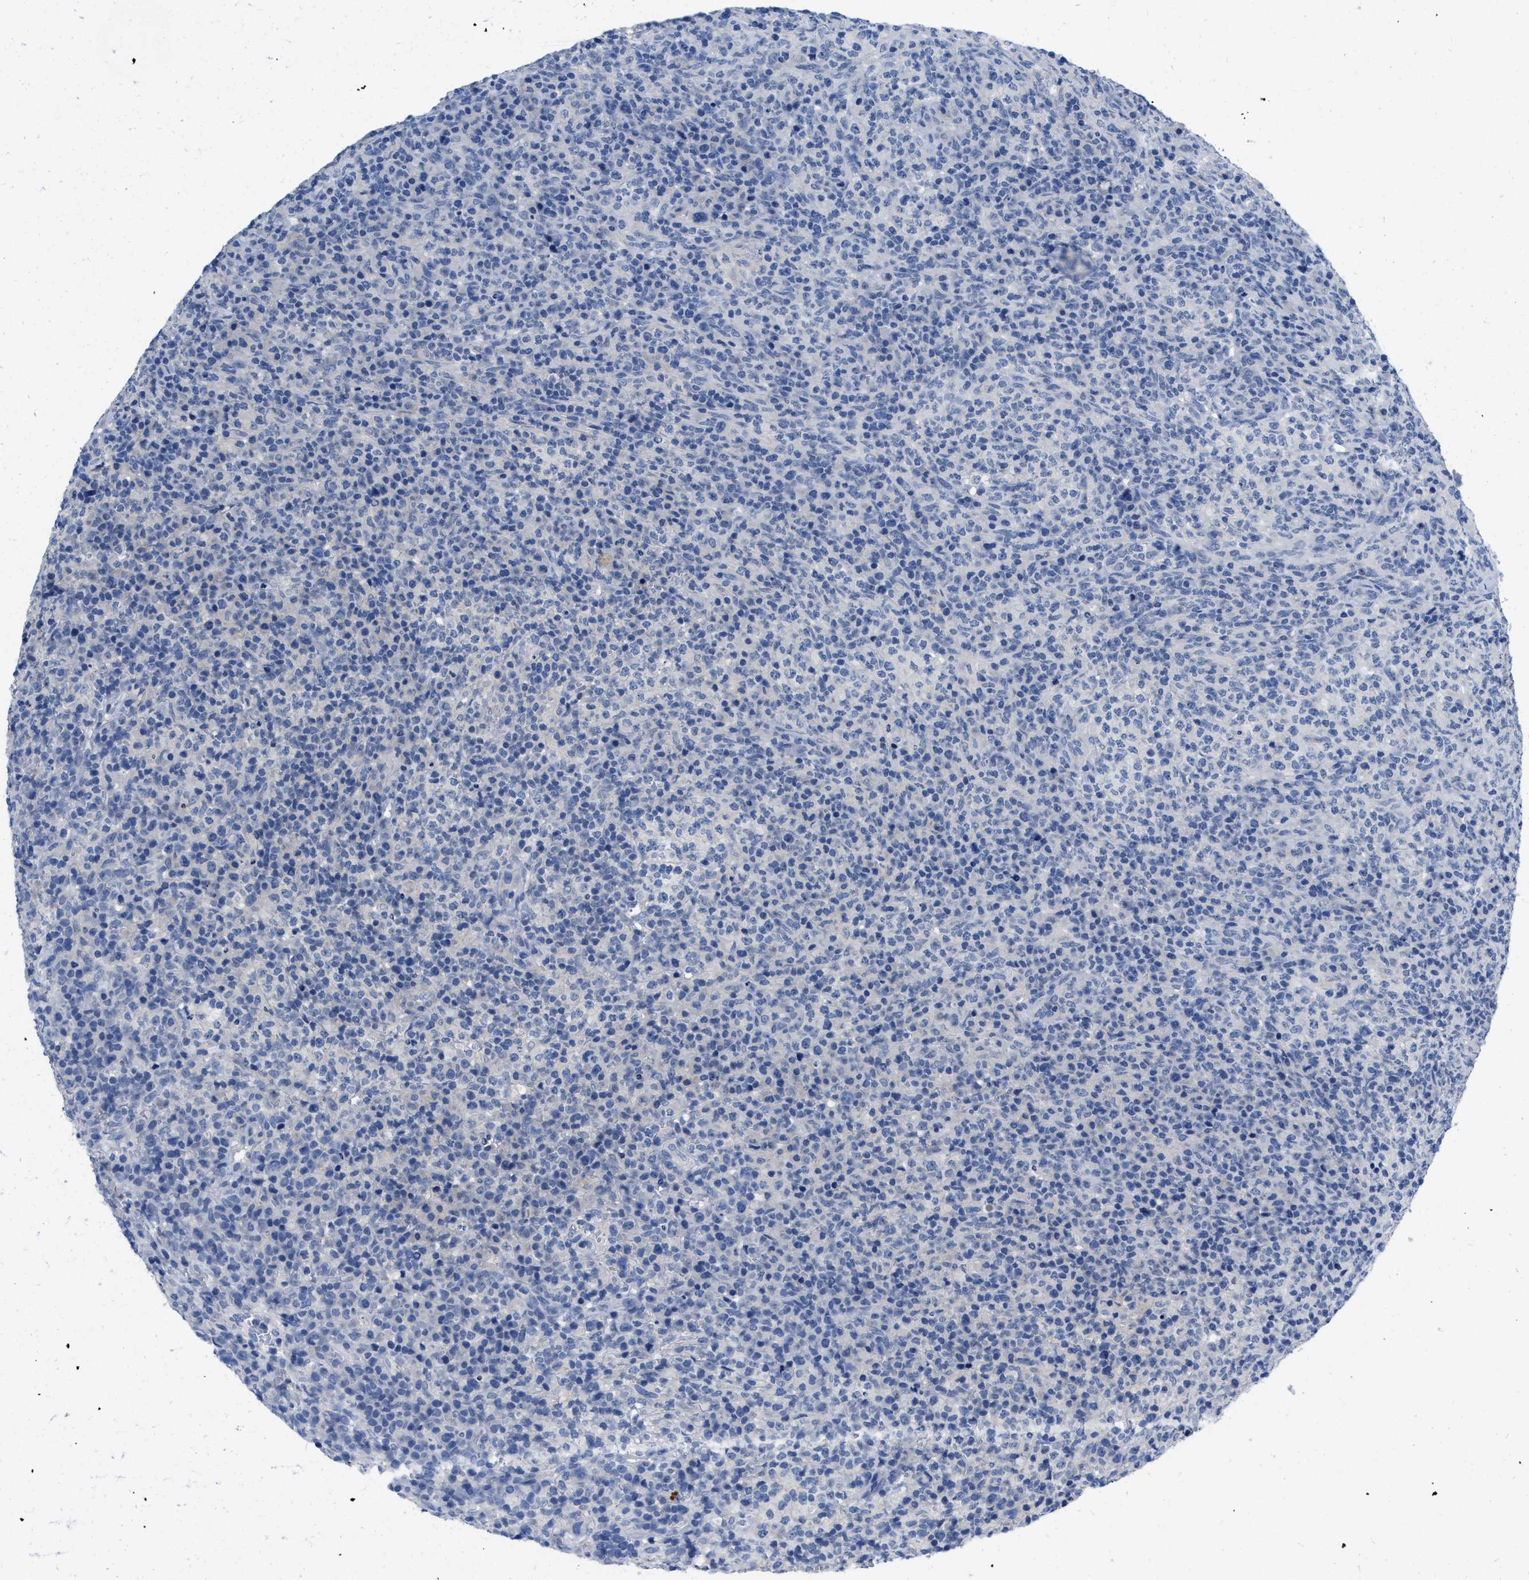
{"staining": {"intensity": "negative", "quantity": "none", "location": "none"}, "tissue": "lymphoma", "cell_type": "Tumor cells", "image_type": "cancer", "snomed": [{"axis": "morphology", "description": "Malignant lymphoma, non-Hodgkin's type, High grade"}, {"axis": "topography", "description": "Lymph node"}], "caption": "Histopathology image shows no protein staining in tumor cells of high-grade malignant lymphoma, non-Hodgkin's type tissue.", "gene": "PYY", "patient": {"sex": "female", "age": 76}}